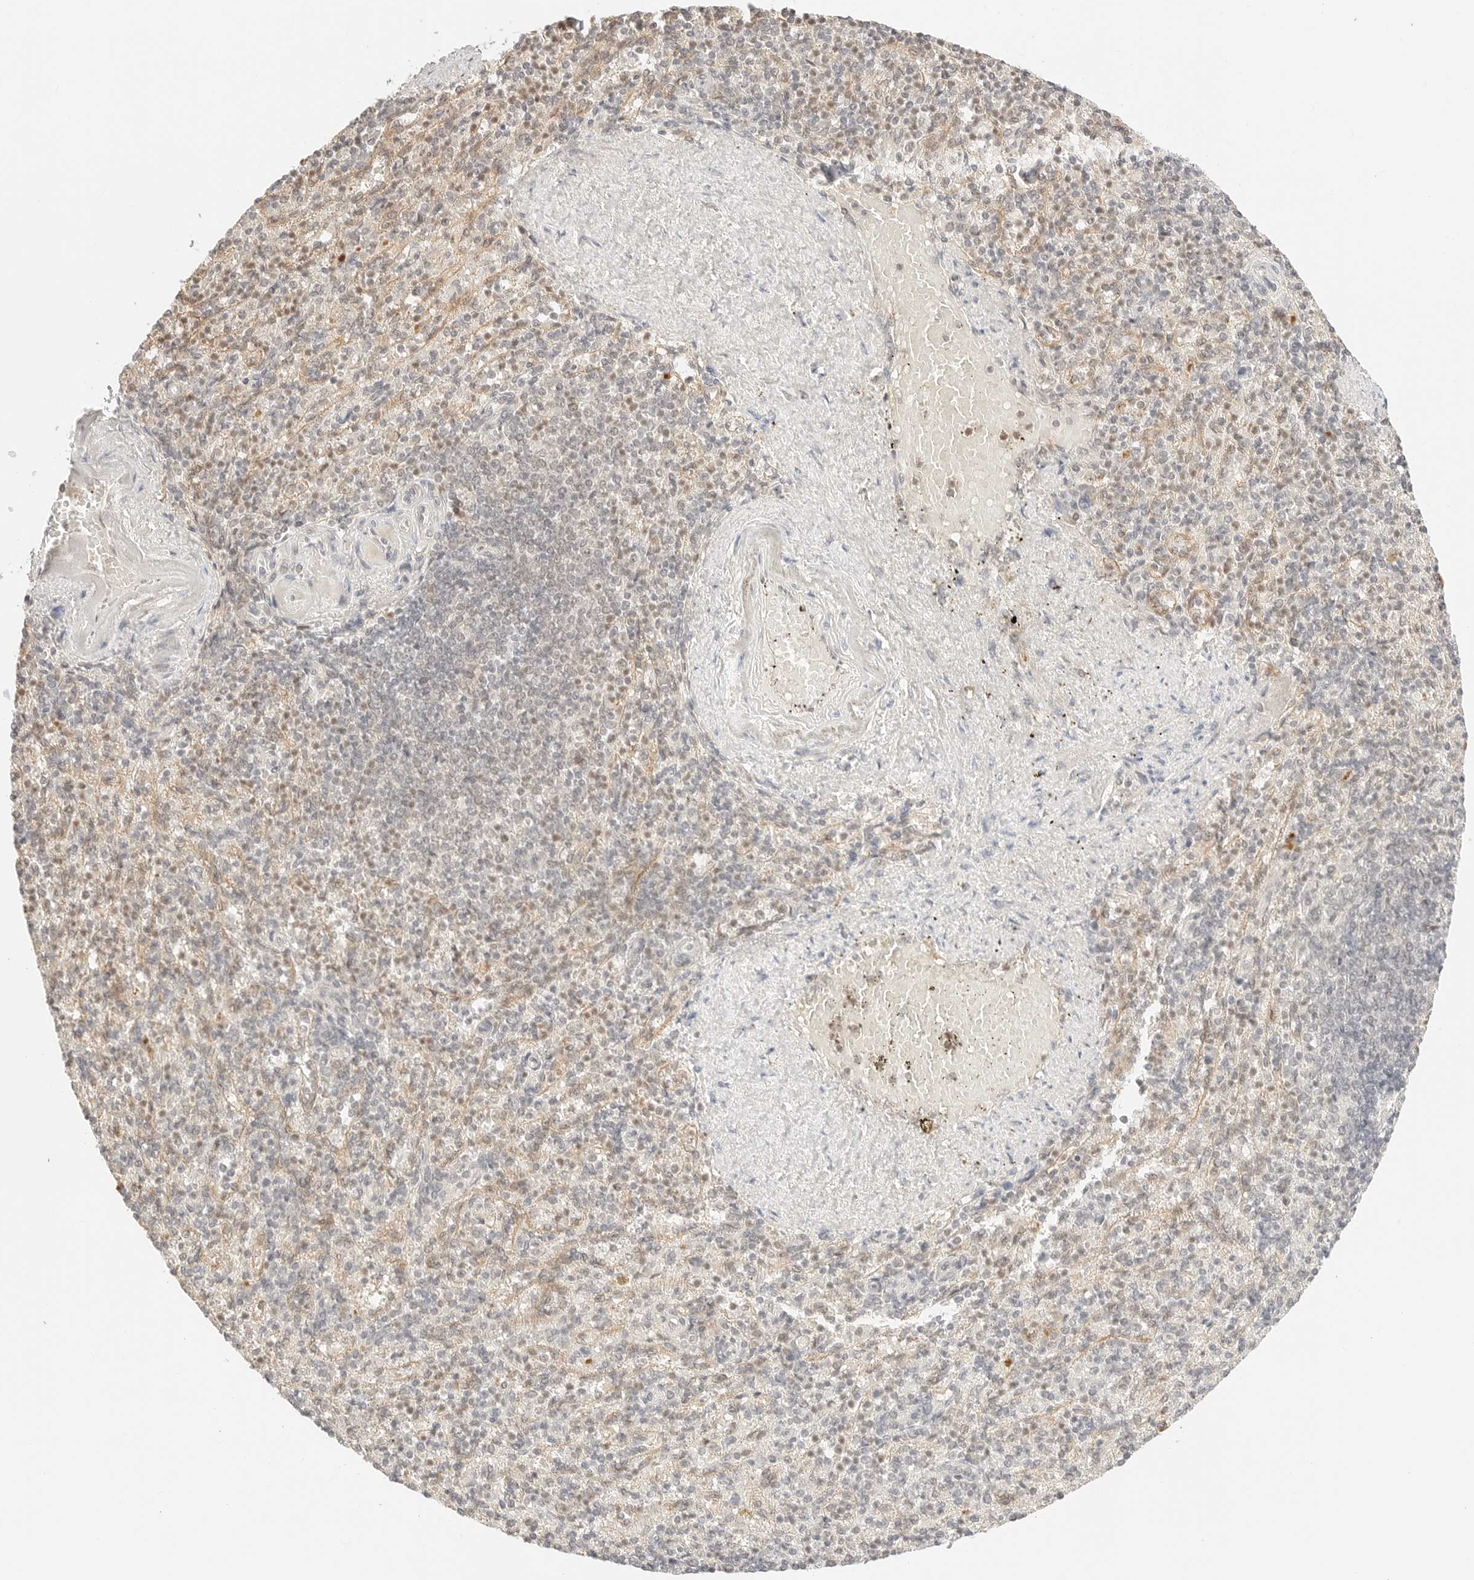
{"staining": {"intensity": "weak", "quantity": "25%-75%", "location": "nuclear"}, "tissue": "spleen", "cell_type": "Cells in red pulp", "image_type": "normal", "snomed": [{"axis": "morphology", "description": "Normal tissue, NOS"}, {"axis": "topography", "description": "Spleen"}], "caption": "Protein staining demonstrates weak nuclear positivity in about 25%-75% of cells in red pulp in normal spleen. (DAB IHC with brightfield microscopy, high magnification).", "gene": "RPS6KL1", "patient": {"sex": "female", "age": 74}}